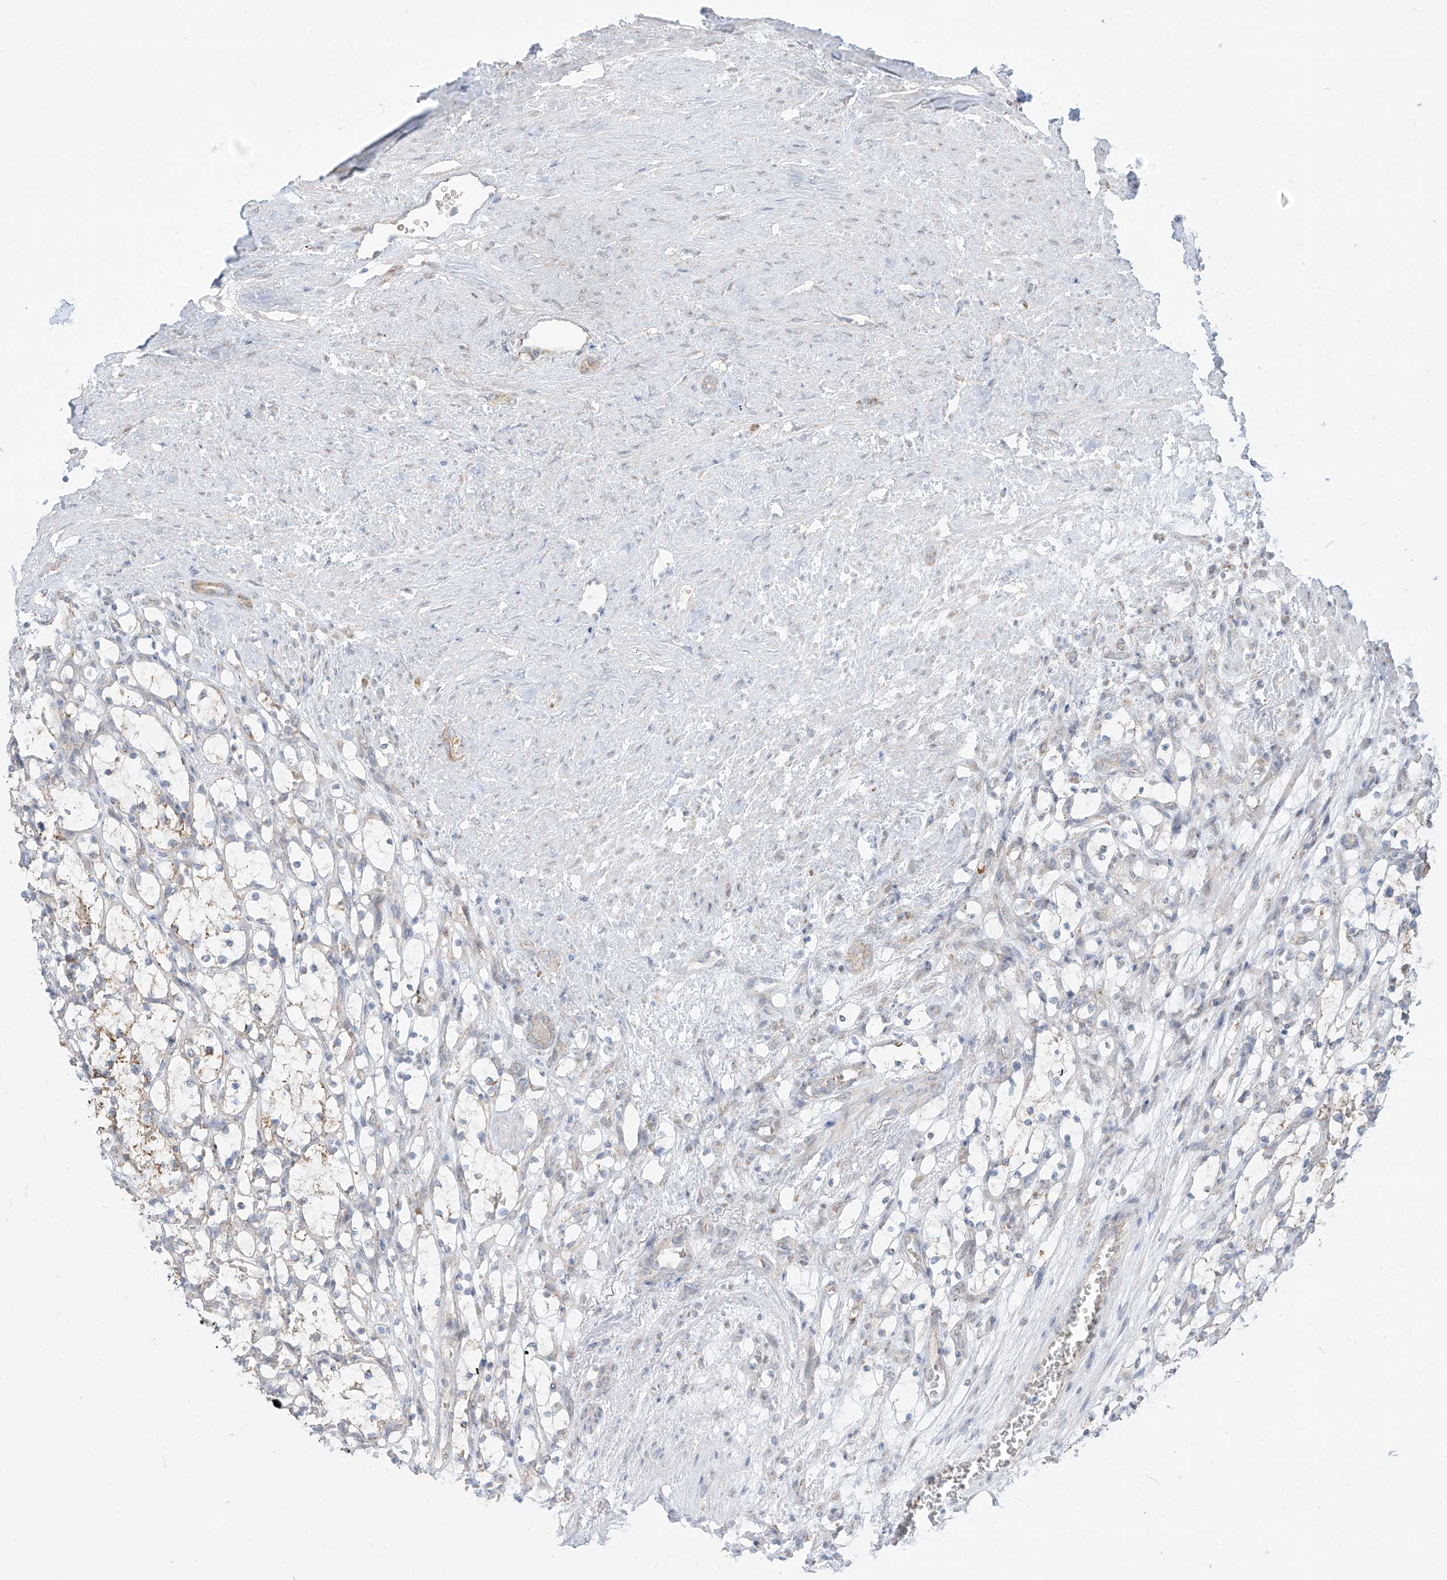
{"staining": {"intensity": "negative", "quantity": "none", "location": "none"}, "tissue": "renal cancer", "cell_type": "Tumor cells", "image_type": "cancer", "snomed": [{"axis": "morphology", "description": "Adenocarcinoma, NOS"}, {"axis": "topography", "description": "Kidney"}], "caption": "An immunohistochemistry image of renal adenocarcinoma is shown. There is no staining in tumor cells of renal adenocarcinoma.", "gene": "ARHGEF40", "patient": {"sex": "female", "age": 69}}